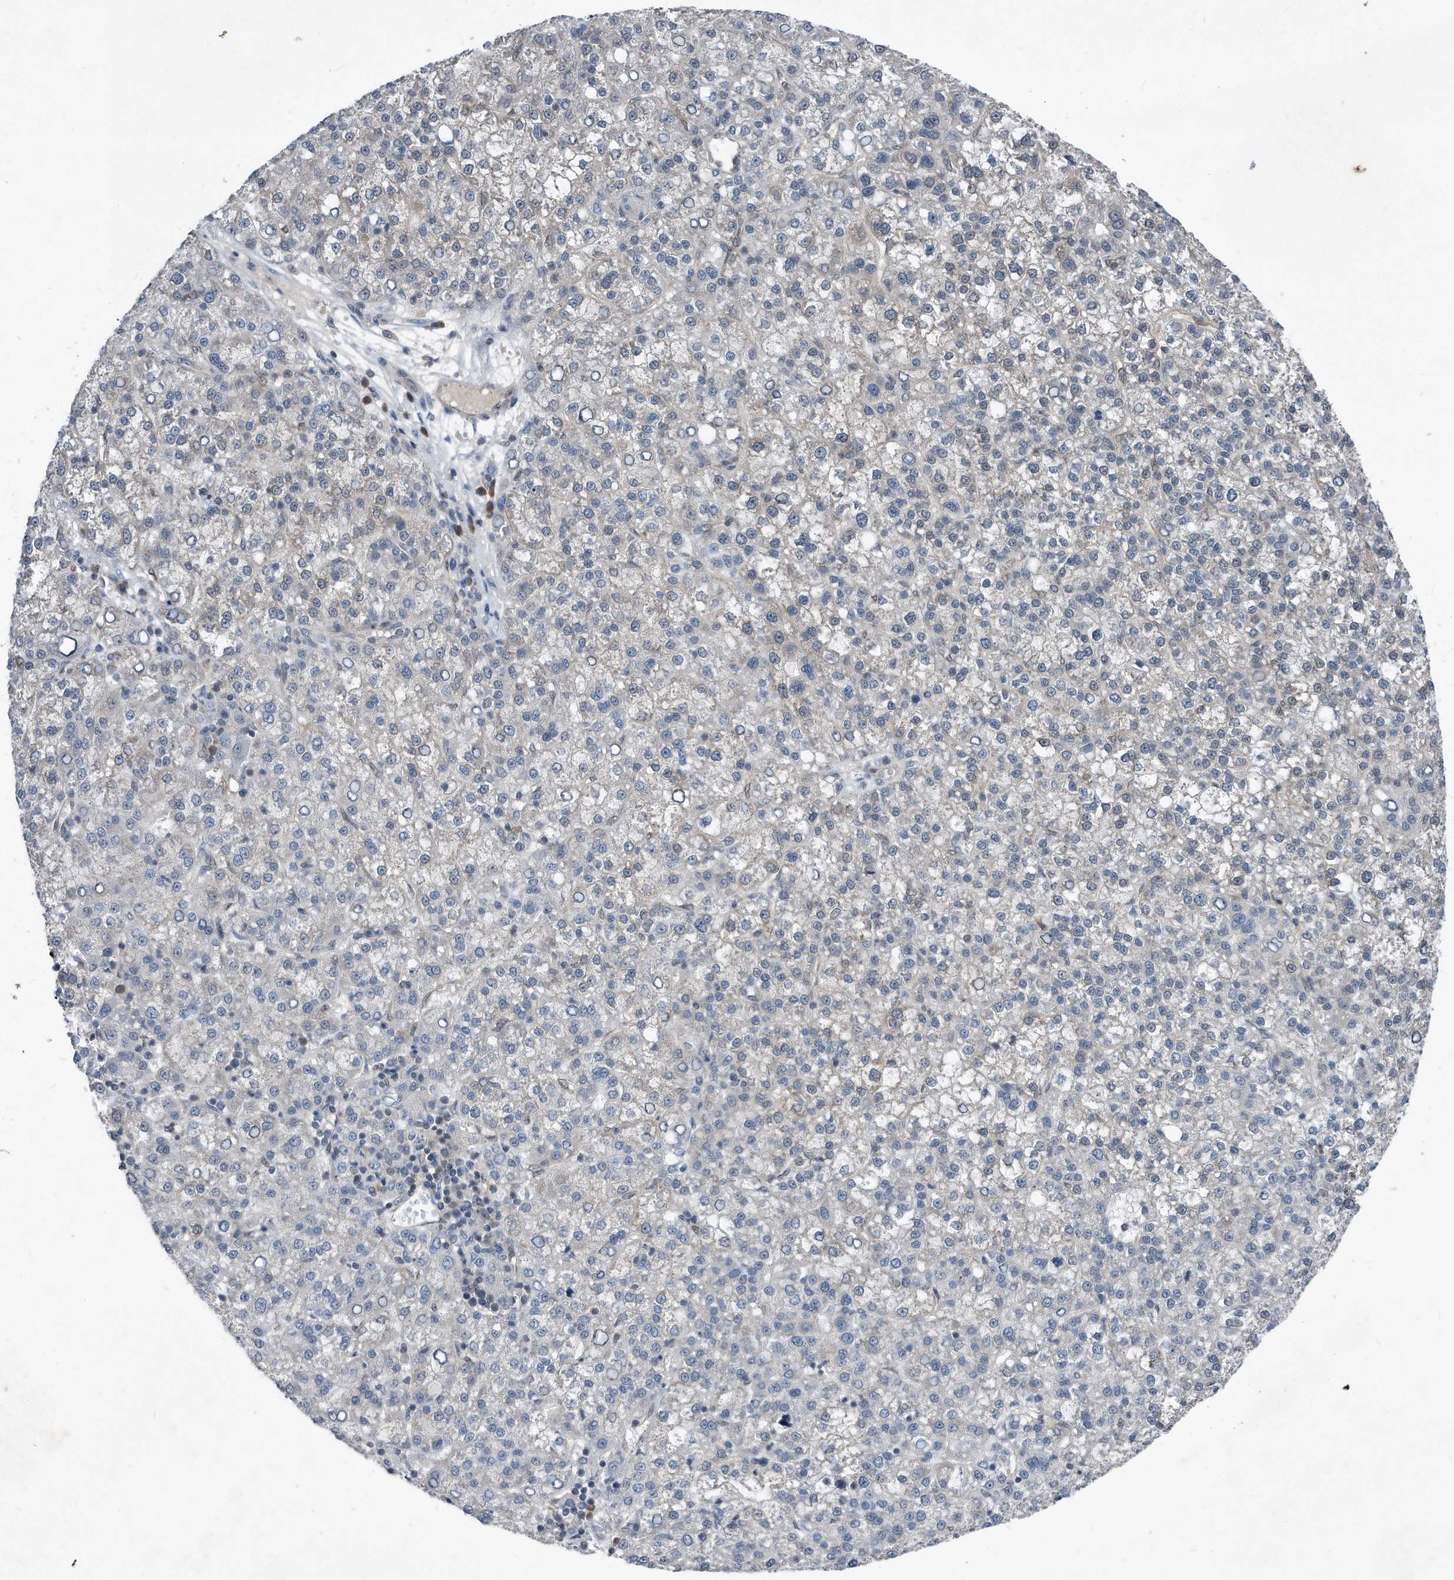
{"staining": {"intensity": "negative", "quantity": "none", "location": "none"}, "tissue": "liver cancer", "cell_type": "Tumor cells", "image_type": "cancer", "snomed": [{"axis": "morphology", "description": "Carcinoma, Hepatocellular, NOS"}, {"axis": "topography", "description": "Liver"}], "caption": "Hepatocellular carcinoma (liver) was stained to show a protein in brown. There is no significant staining in tumor cells.", "gene": "MAP2K6", "patient": {"sex": "female", "age": 58}}